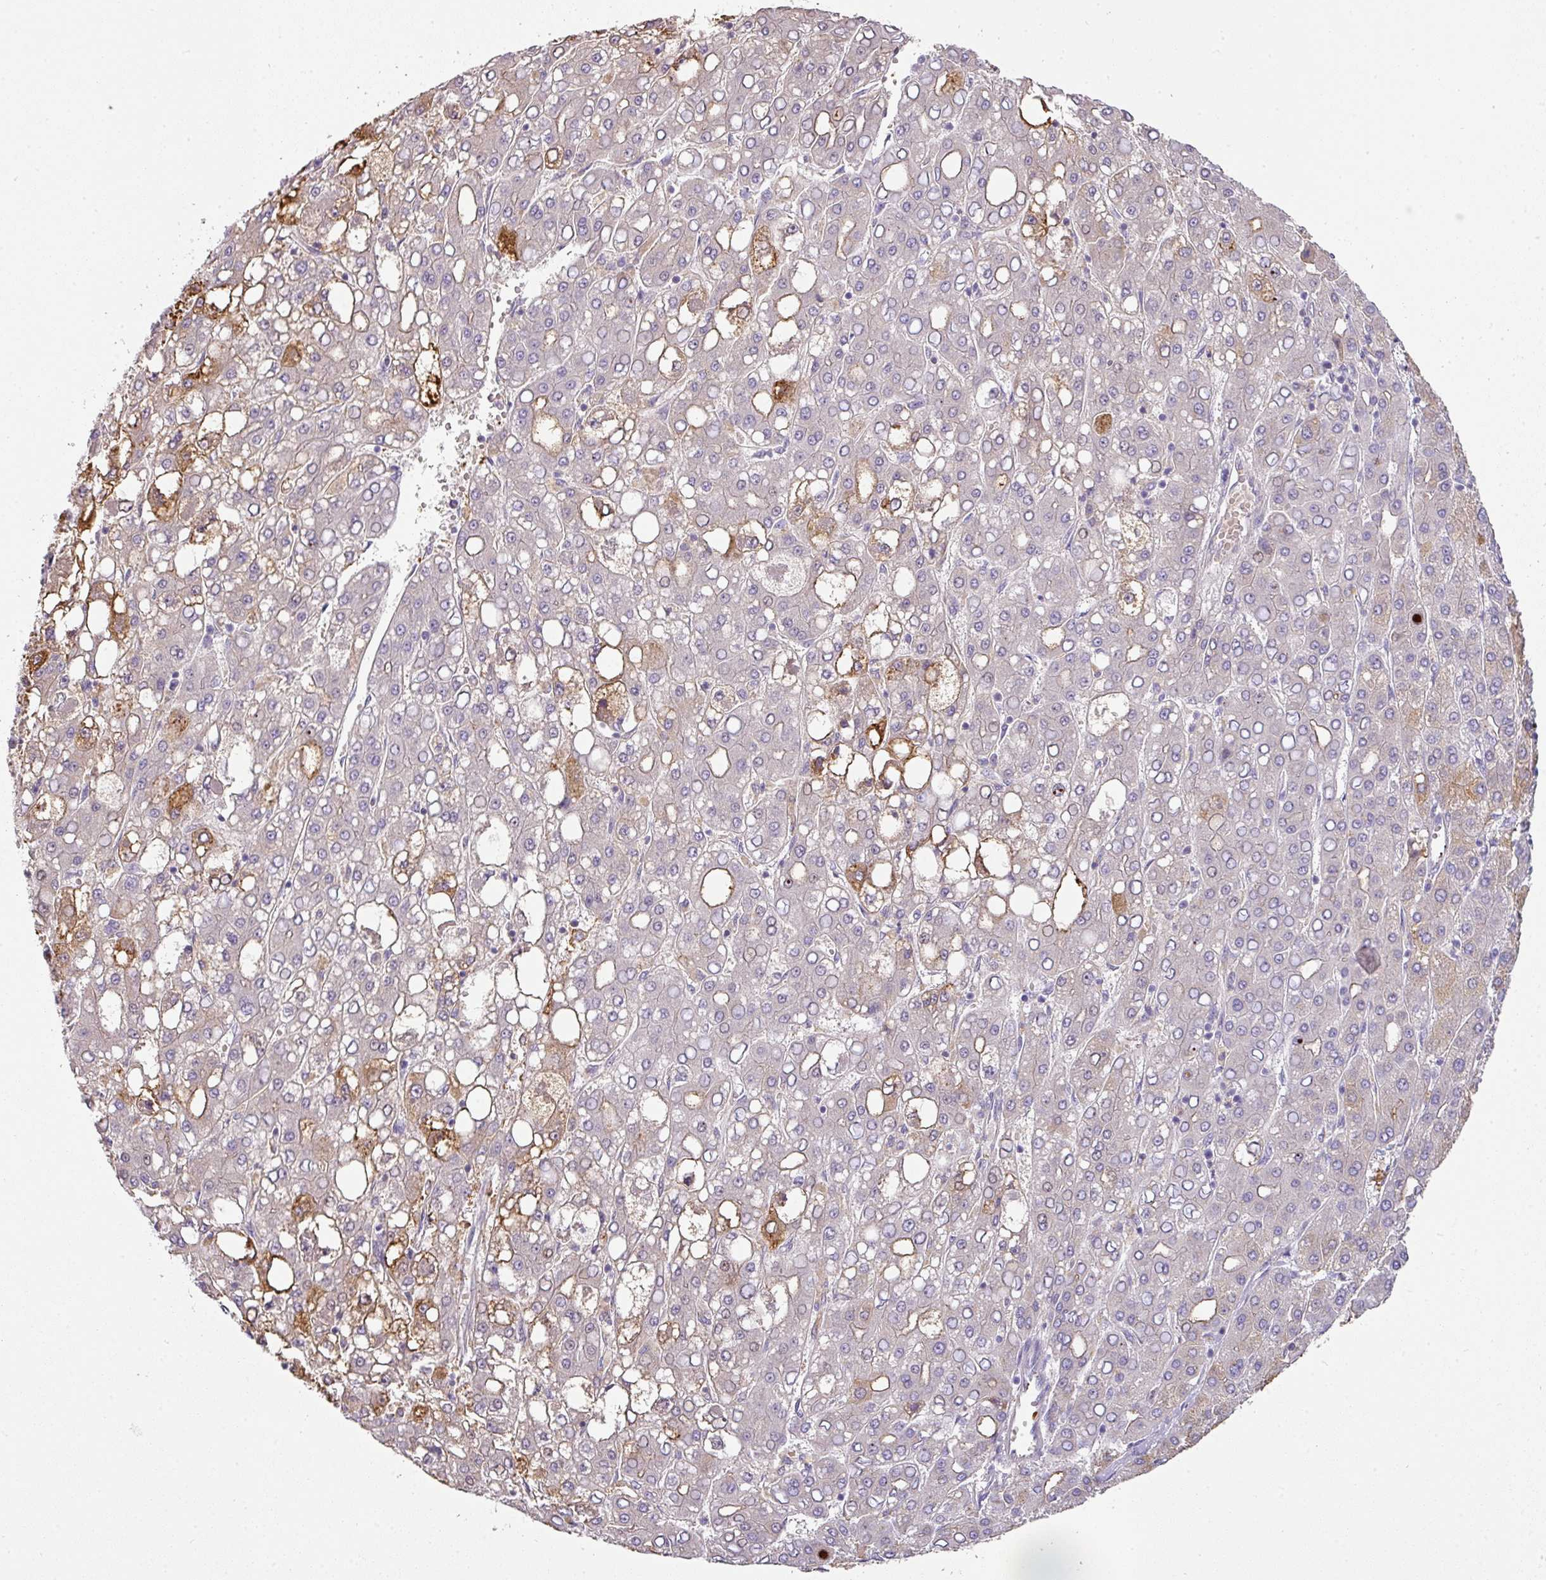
{"staining": {"intensity": "moderate", "quantity": "<25%", "location": "cytoplasmic/membranous"}, "tissue": "liver cancer", "cell_type": "Tumor cells", "image_type": "cancer", "snomed": [{"axis": "morphology", "description": "Carcinoma, Hepatocellular, NOS"}, {"axis": "topography", "description": "Liver"}], "caption": "Liver cancer was stained to show a protein in brown. There is low levels of moderate cytoplasmic/membranous positivity in about <25% of tumor cells.", "gene": "CCZ1", "patient": {"sex": "male", "age": 65}}